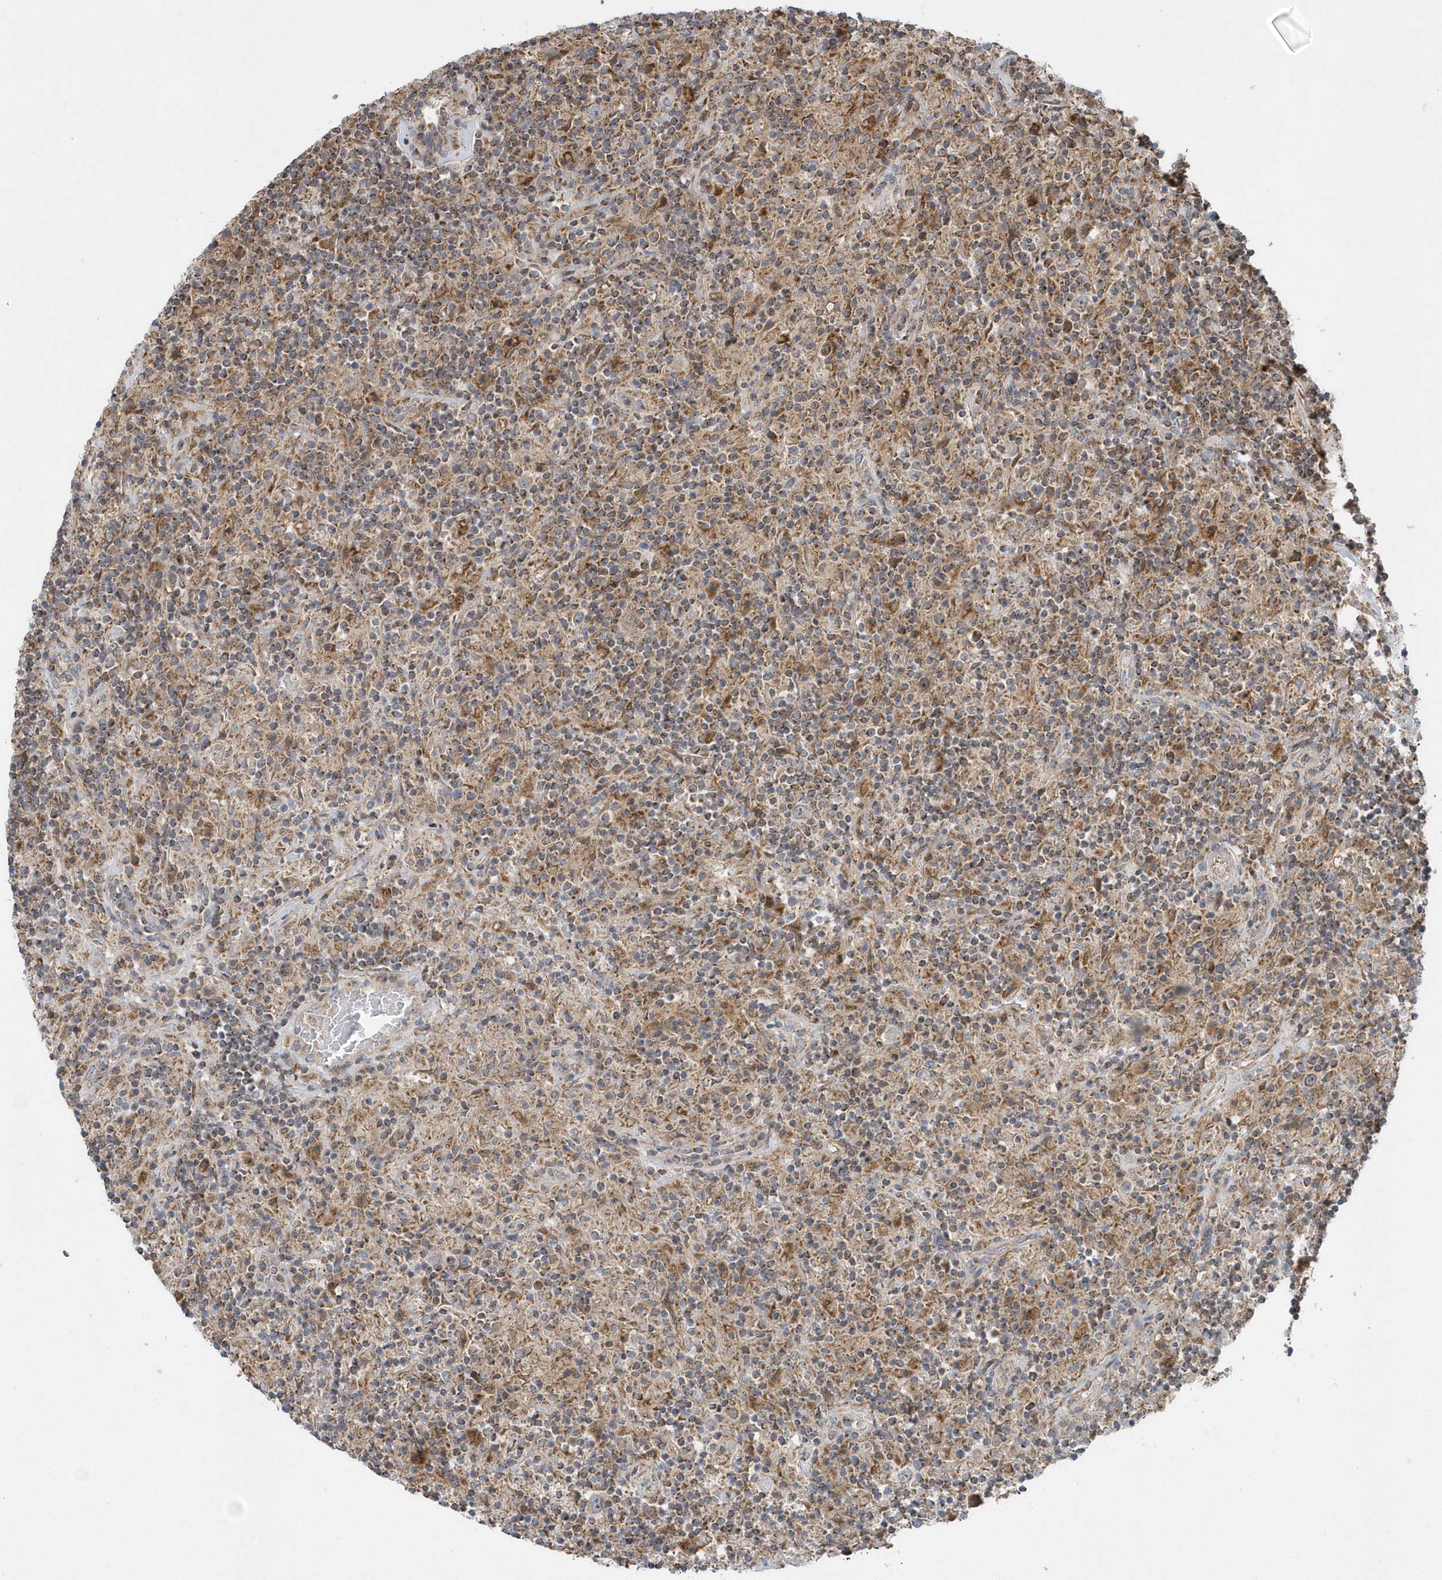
{"staining": {"intensity": "weak", "quantity": "25%-75%", "location": "cytoplasmic/membranous"}, "tissue": "lymphoma", "cell_type": "Tumor cells", "image_type": "cancer", "snomed": [{"axis": "morphology", "description": "Hodgkin's disease, NOS"}, {"axis": "topography", "description": "Lymph node"}], "caption": "Hodgkin's disease stained with DAB (3,3'-diaminobenzidine) immunohistochemistry (IHC) reveals low levels of weak cytoplasmic/membranous expression in approximately 25%-75% of tumor cells.", "gene": "PPP1R7", "patient": {"sex": "male", "age": 70}}